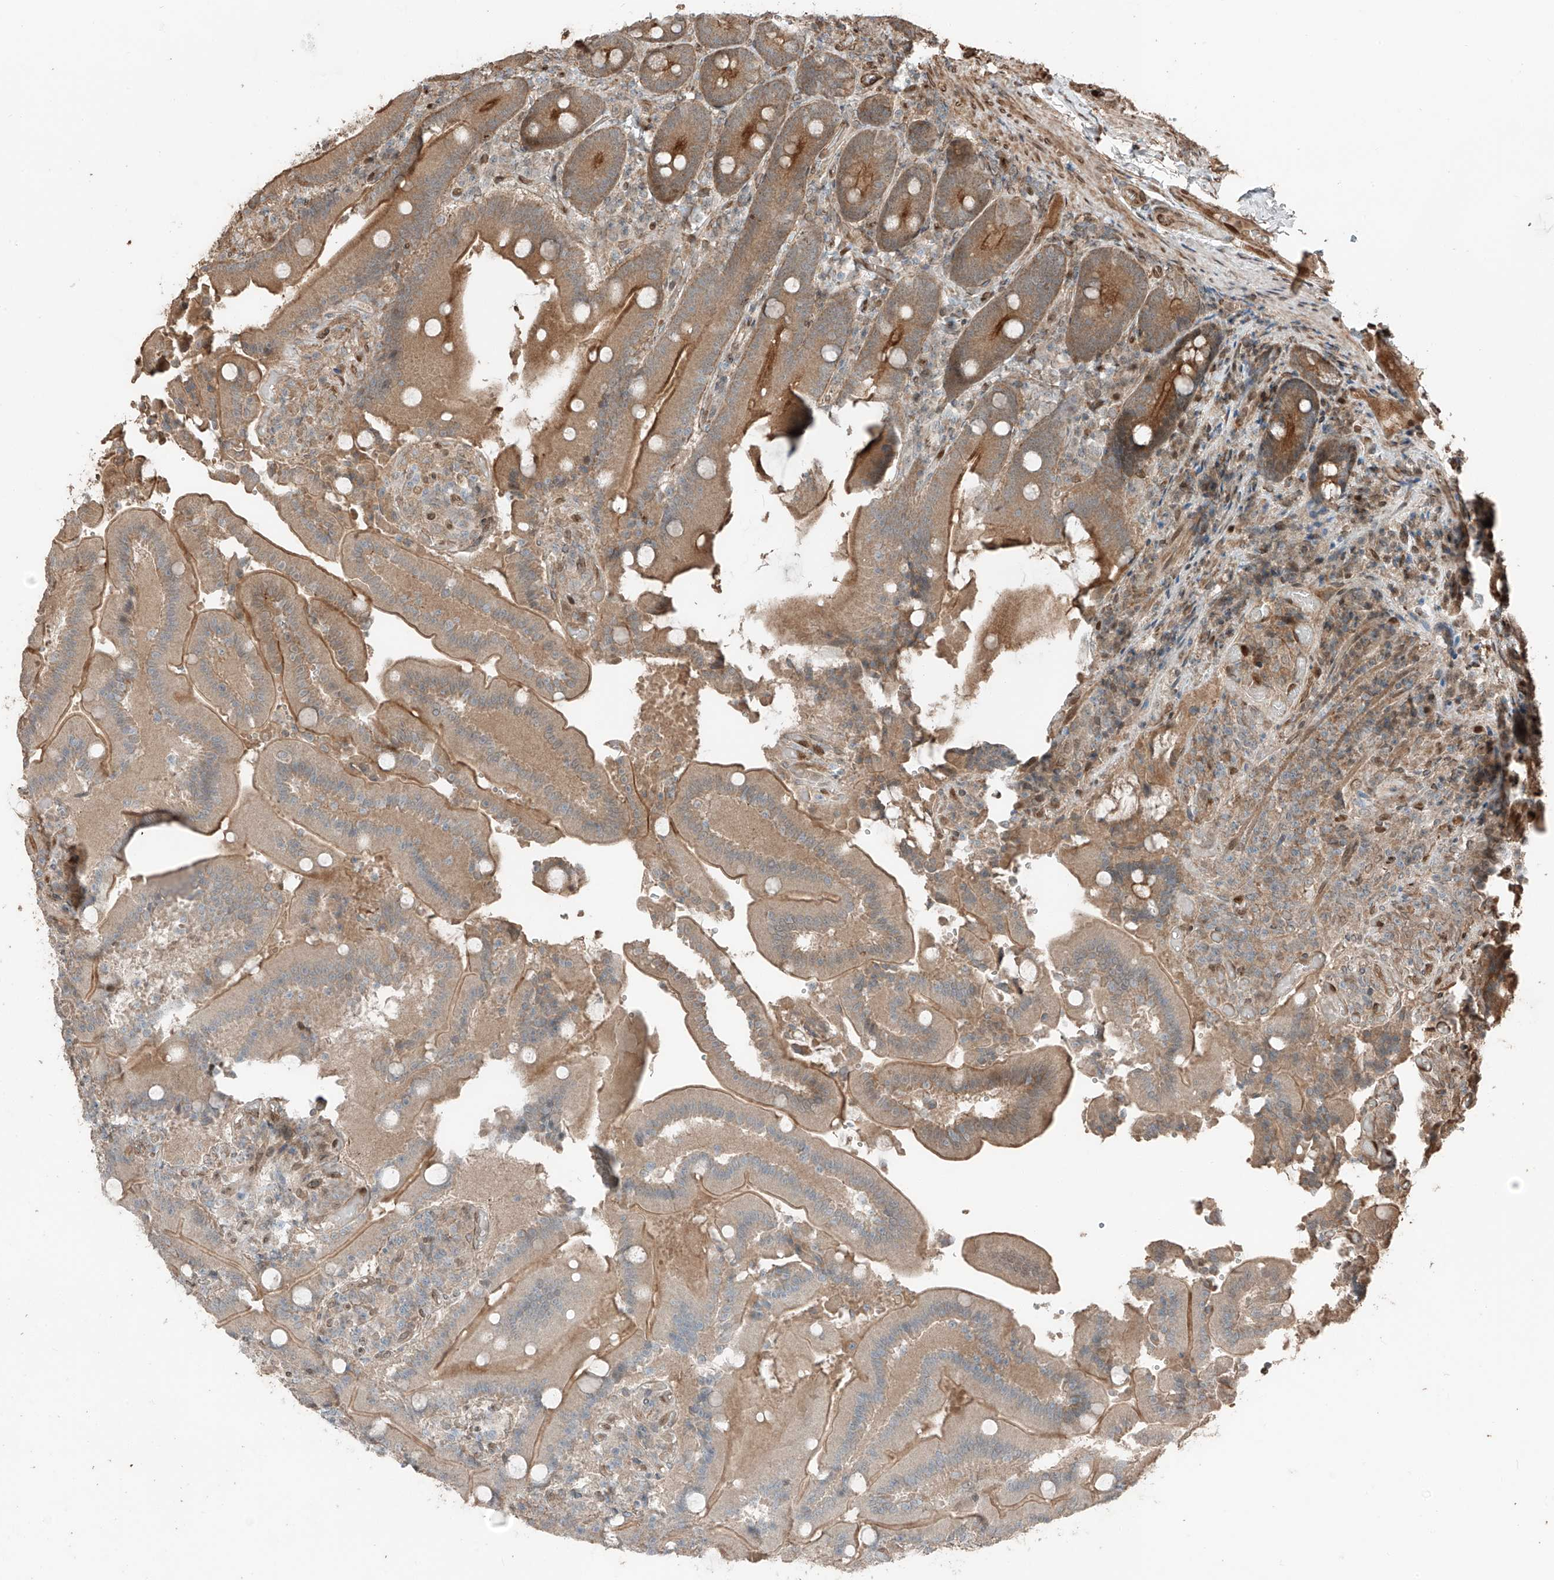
{"staining": {"intensity": "moderate", "quantity": ">75%", "location": "cytoplasmic/membranous"}, "tissue": "duodenum", "cell_type": "Glandular cells", "image_type": "normal", "snomed": [{"axis": "morphology", "description": "Normal tissue, NOS"}, {"axis": "topography", "description": "Duodenum"}], "caption": "Glandular cells exhibit medium levels of moderate cytoplasmic/membranous staining in approximately >75% of cells in benign human duodenum.", "gene": "CEP162", "patient": {"sex": "female", "age": 62}}